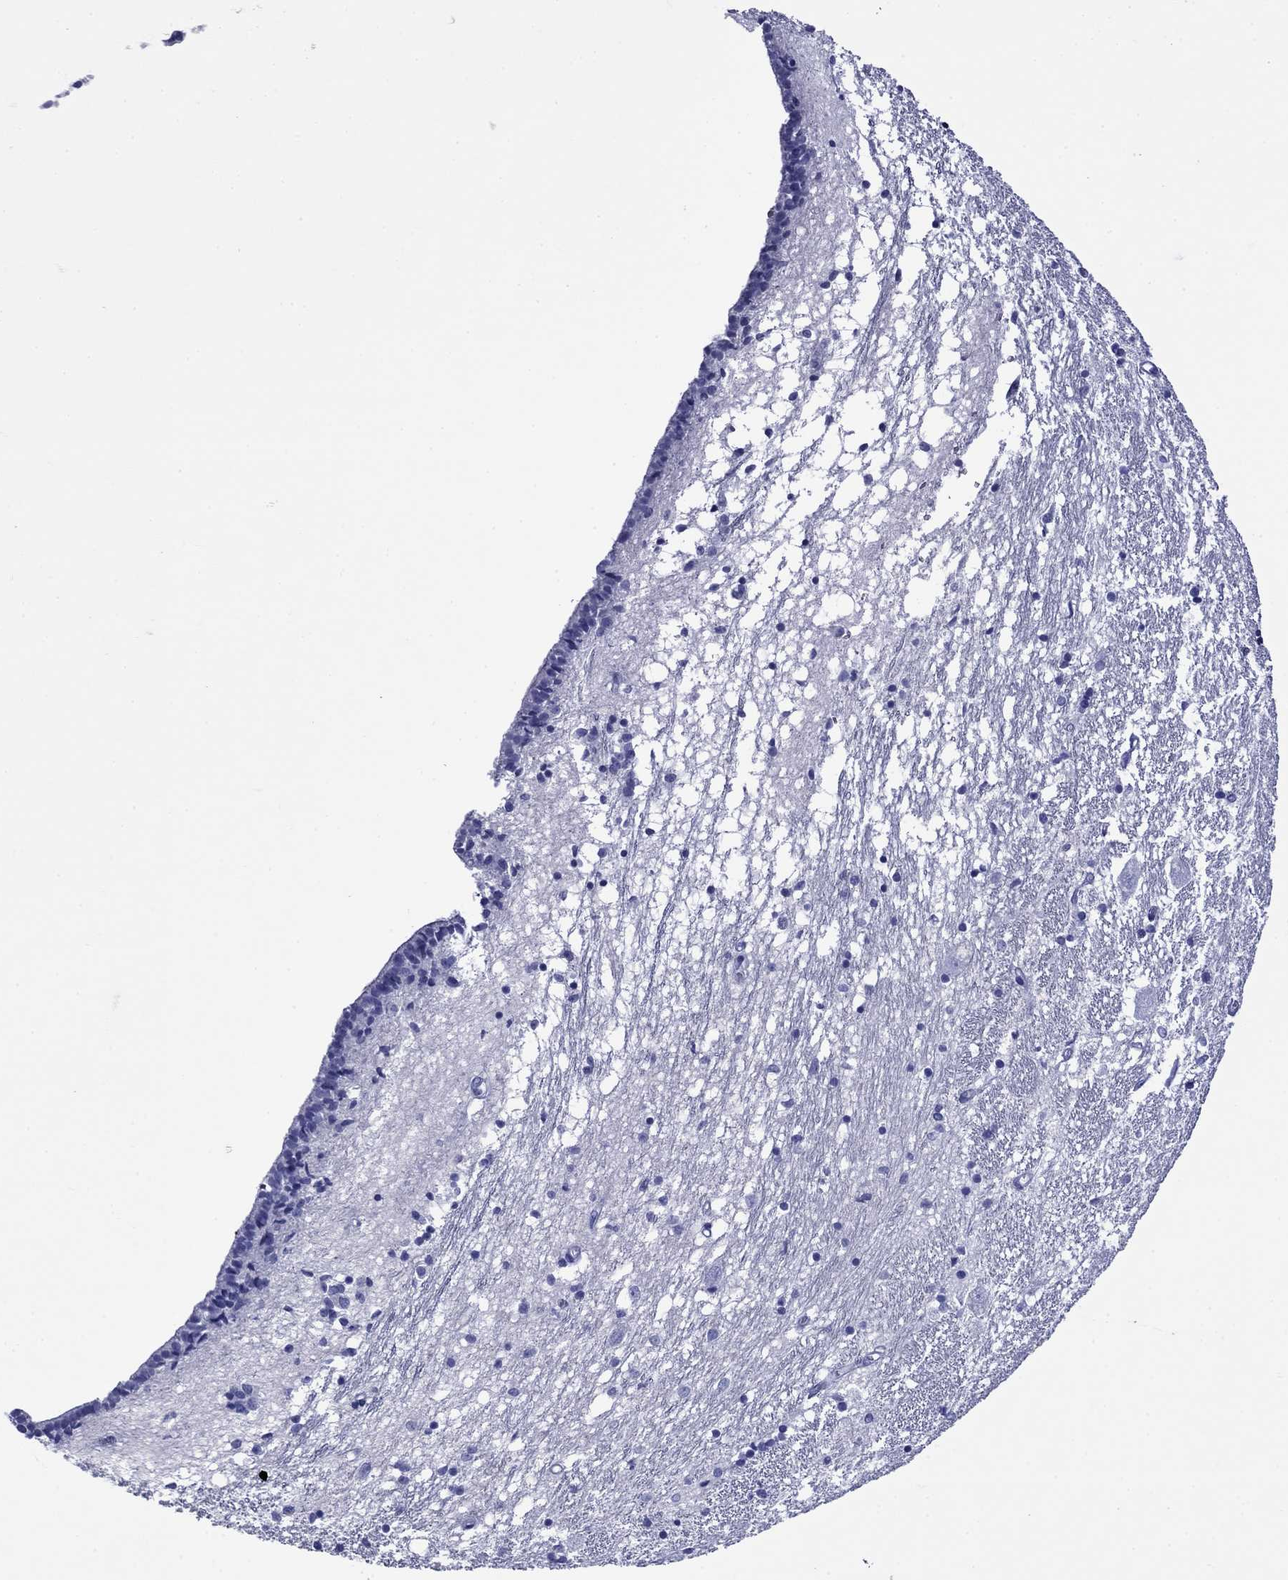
{"staining": {"intensity": "negative", "quantity": "none", "location": "none"}, "tissue": "caudate", "cell_type": "Glial cells", "image_type": "normal", "snomed": [{"axis": "morphology", "description": "Normal tissue, NOS"}, {"axis": "topography", "description": "Lateral ventricle wall"}], "caption": "This is an IHC image of unremarkable human caudate. There is no expression in glial cells.", "gene": "ROM1", "patient": {"sex": "female", "age": 71}}